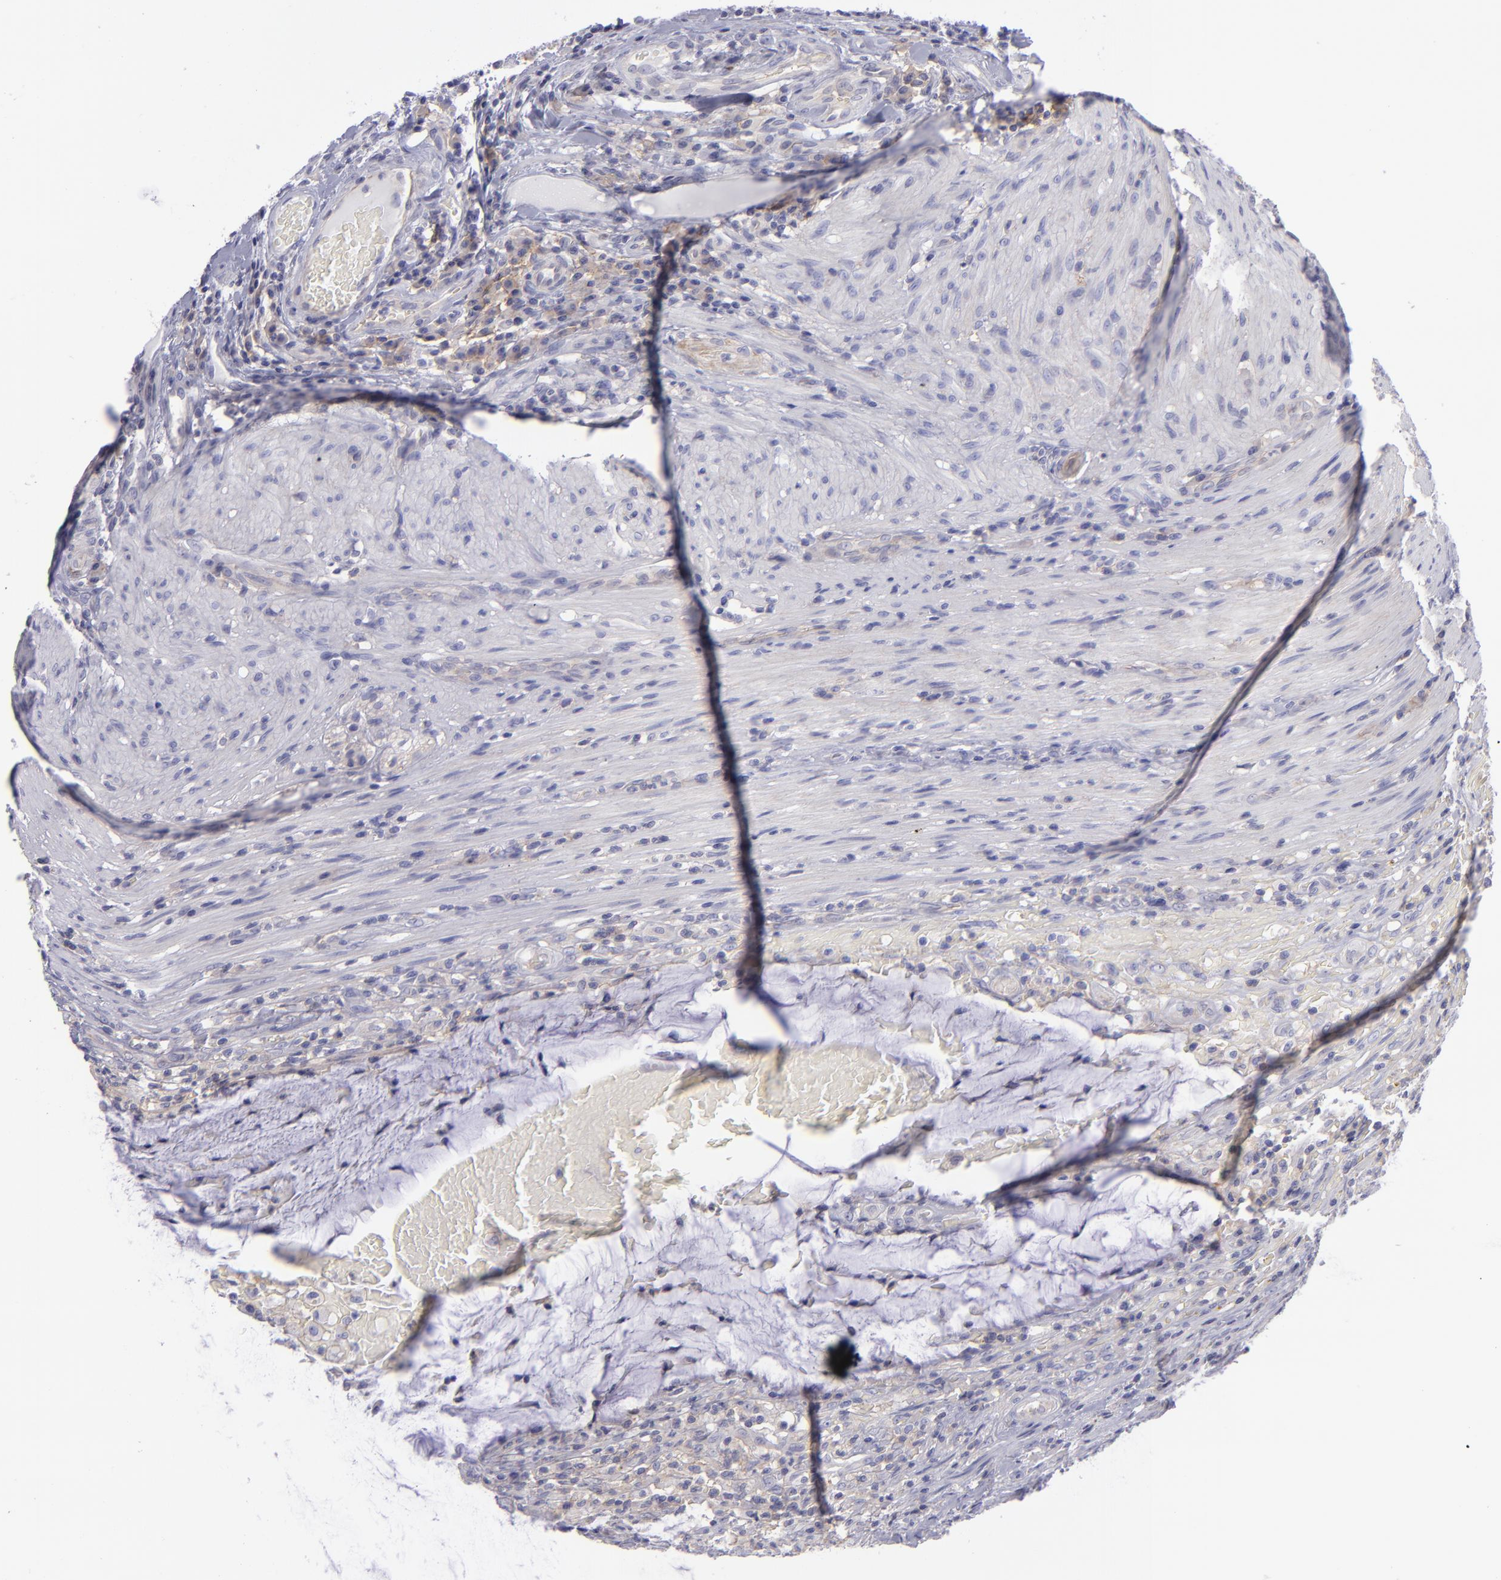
{"staining": {"intensity": "negative", "quantity": "none", "location": "none"}, "tissue": "colorectal cancer", "cell_type": "Tumor cells", "image_type": "cancer", "snomed": [{"axis": "morphology", "description": "Adenocarcinoma, NOS"}, {"axis": "topography", "description": "Colon"}], "caption": "Immunohistochemistry (IHC) micrograph of colorectal cancer (adenocarcinoma) stained for a protein (brown), which reveals no expression in tumor cells.", "gene": "BSG", "patient": {"sex": "male", "age": 54}}